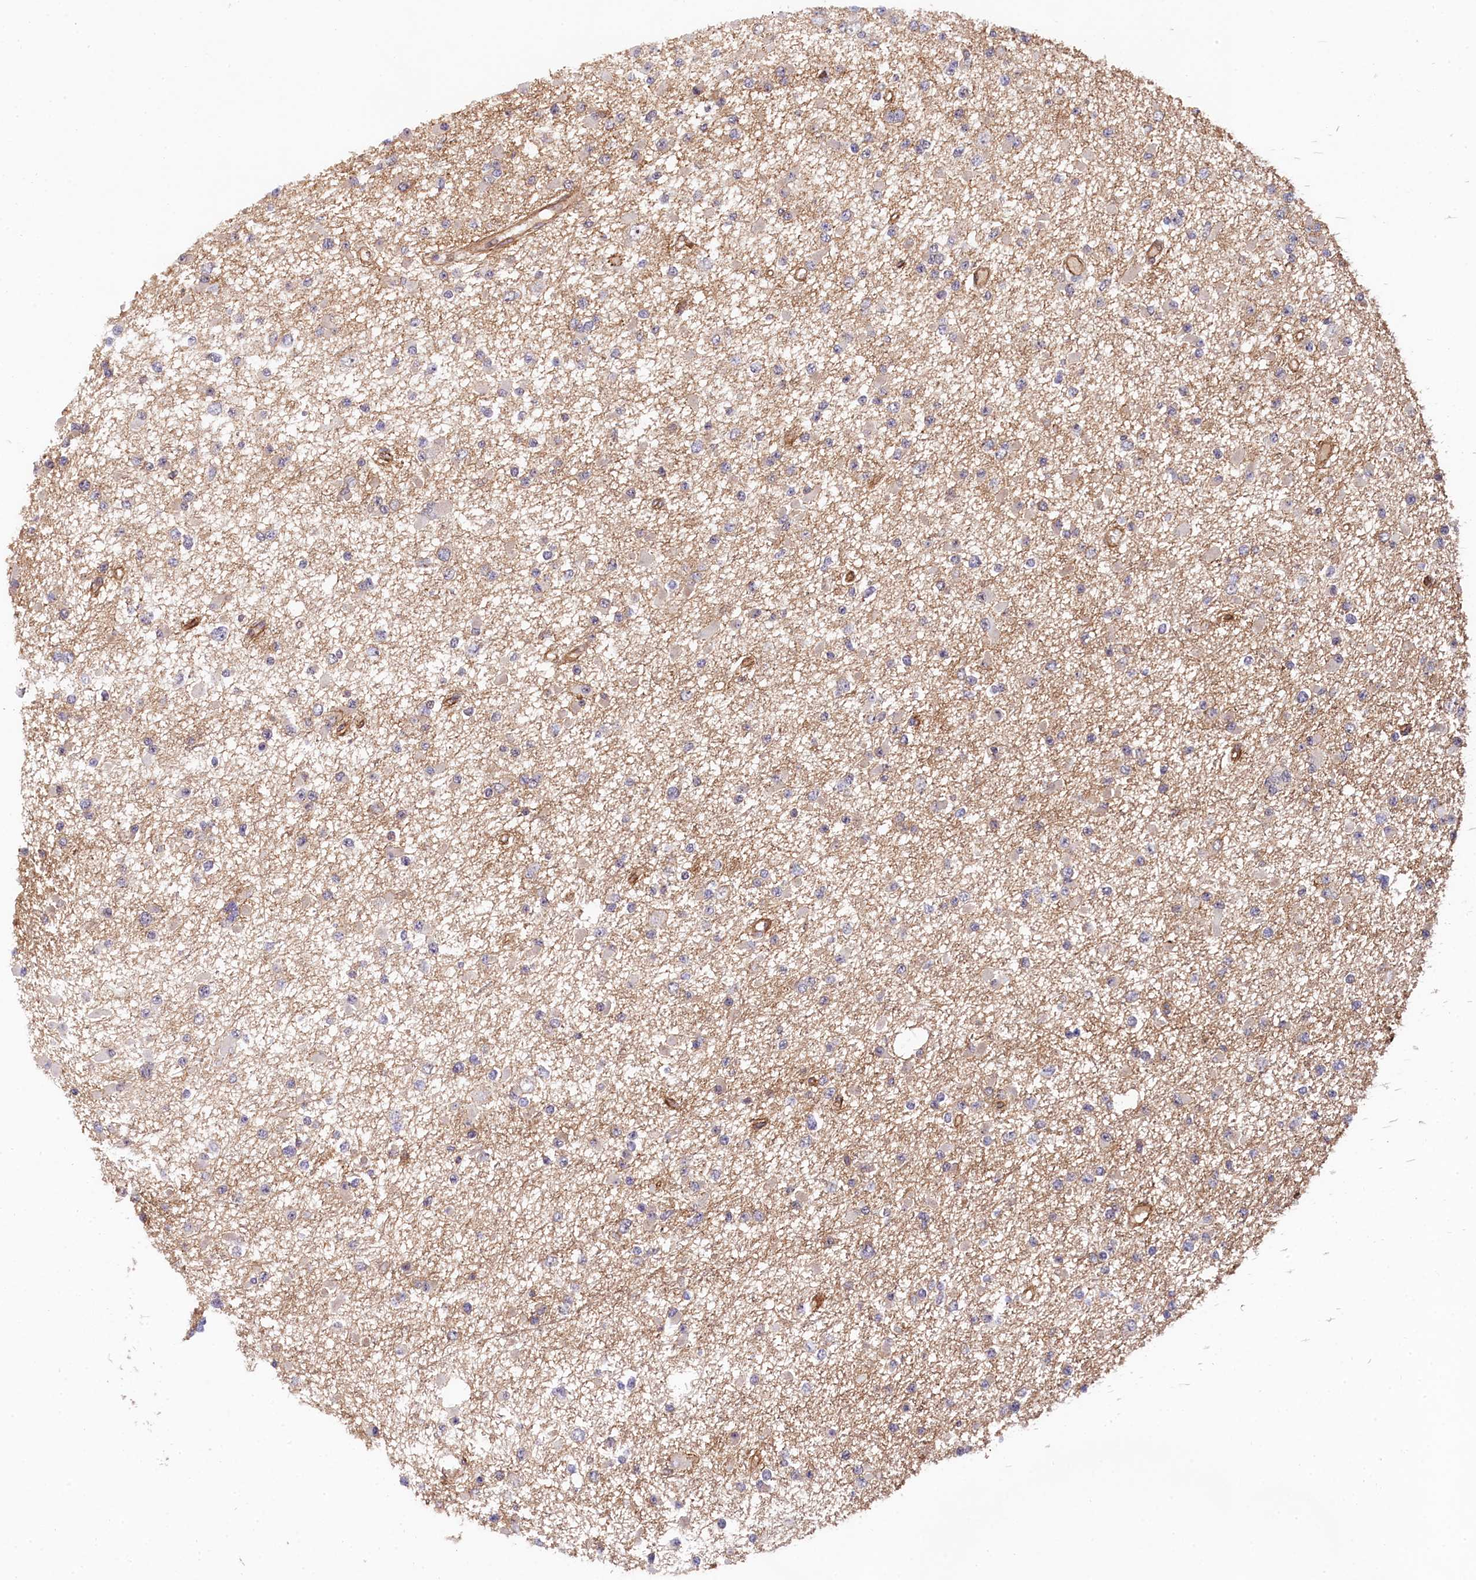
{"staining": {"intensity": "negative", "quantity": "none", "location": "none"}, "tissue": "glioma", "cell_type": "Tumor cells", "image_type": "cancer", "snomed": [{"axis": "morphology", "description": "Glioma, malignant, Low grade"}, {"axis": "topography", "description": "Brain"}], "caption": "Micrograph shows no significant protein positivity in tumor cells of glioma.", "gene": "ARL14EP", "patient": {"sex": "female", "age": 22}}